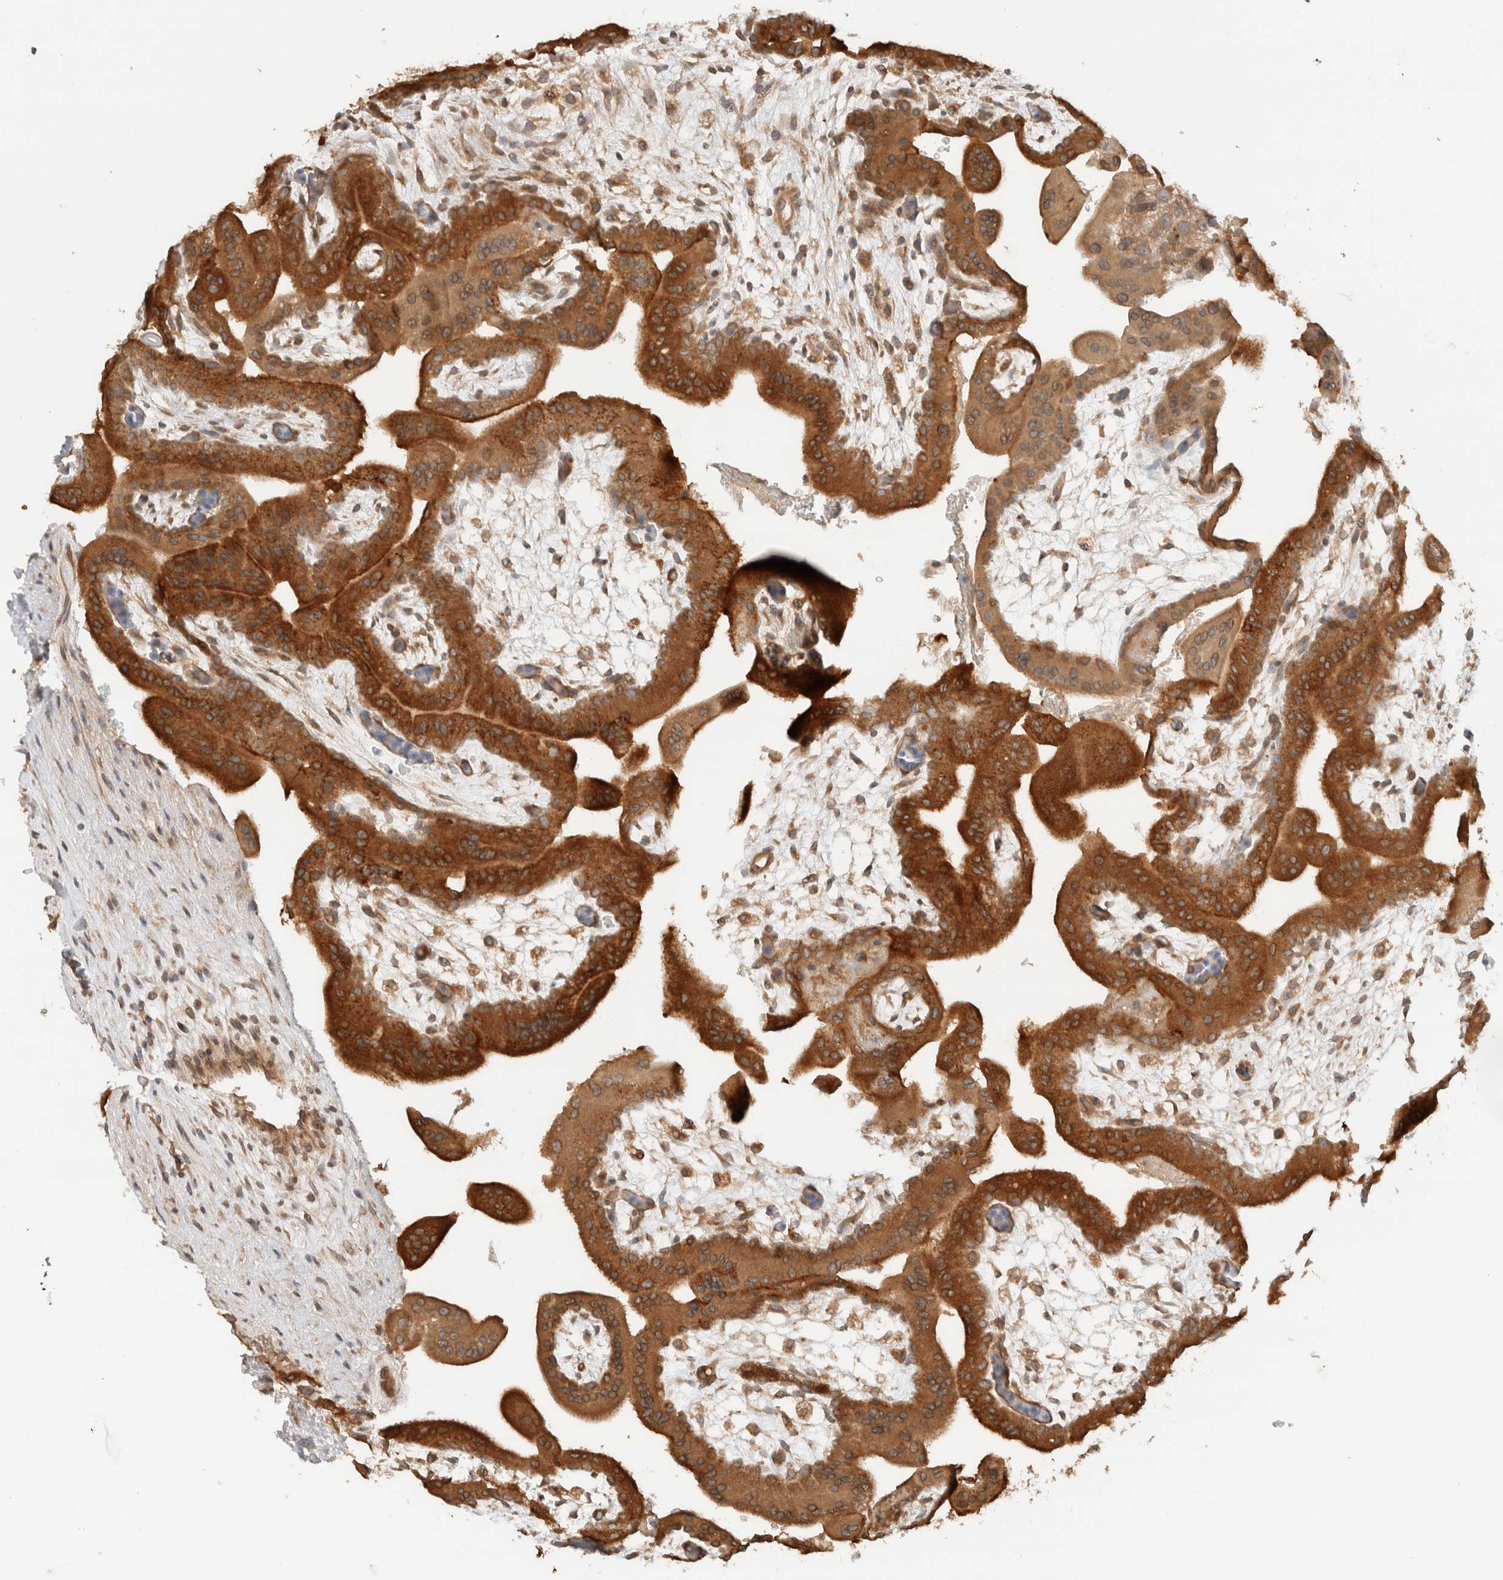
{"staining": {"intensity": "moderate", "quantity": ">75%", "location": "cytoplasmic/membranous"}, "tissue": "placenta", "cell_type": "Decidual cells", "image_type": "normal", "snomed": [{"axis": "morphology", "description": "Normal tissue, NOS"}, {"axis": "topography", "description": "Placenta"}], "caption": "IHC histopathology image of unremarkable placenta: placenta stained using IHC displays medium levels of moderate protein expression localized specifically in the cytoplasmic/membranous of decidual cells, appearing as a cytoplasmic/membranous brown color.", "gene": "ARFGEF2", "patient": {"sex": "female", "age": 35}}